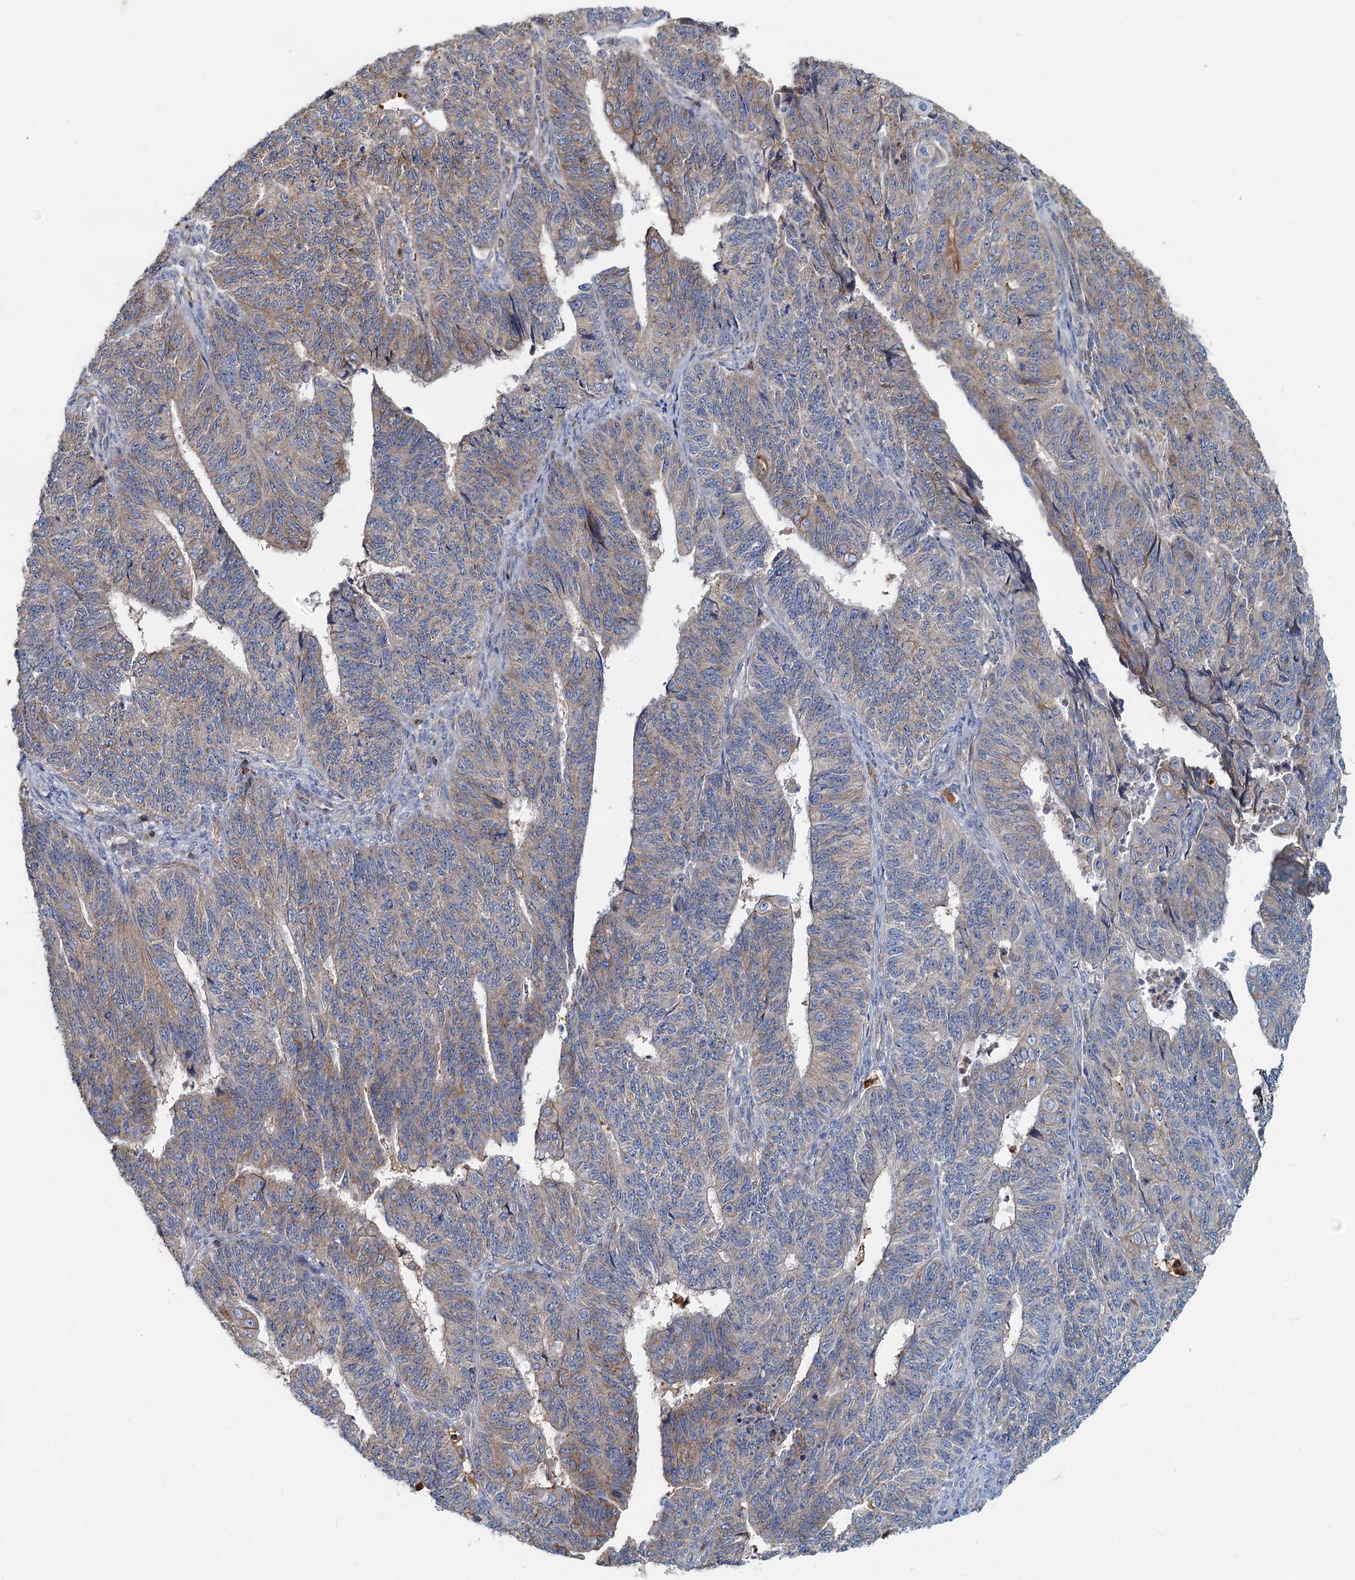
{"staining": {"intensity": "weak", "quantity": "25%-75%", "location": "cytoplasmic/membranous"}, "tissue": "endometrial cancer", "cell_type": "Tumor cells", "image_type": "cancer", "snomed": [{"axis": "morphology", "description": "Adenocarcinoma, NOS"}, {"axis": "topography", "description": "Endometrium"}], "caption": "Approximately 25%-75% of tumor cells in human endometrial cancer (adenocarcinoma) display weak cytoplasmic/membranous protein expression as visualized by brown immunohistochemical staining.", "gene": "LNX2", "patient": {"sex": "female", "age": 32}}